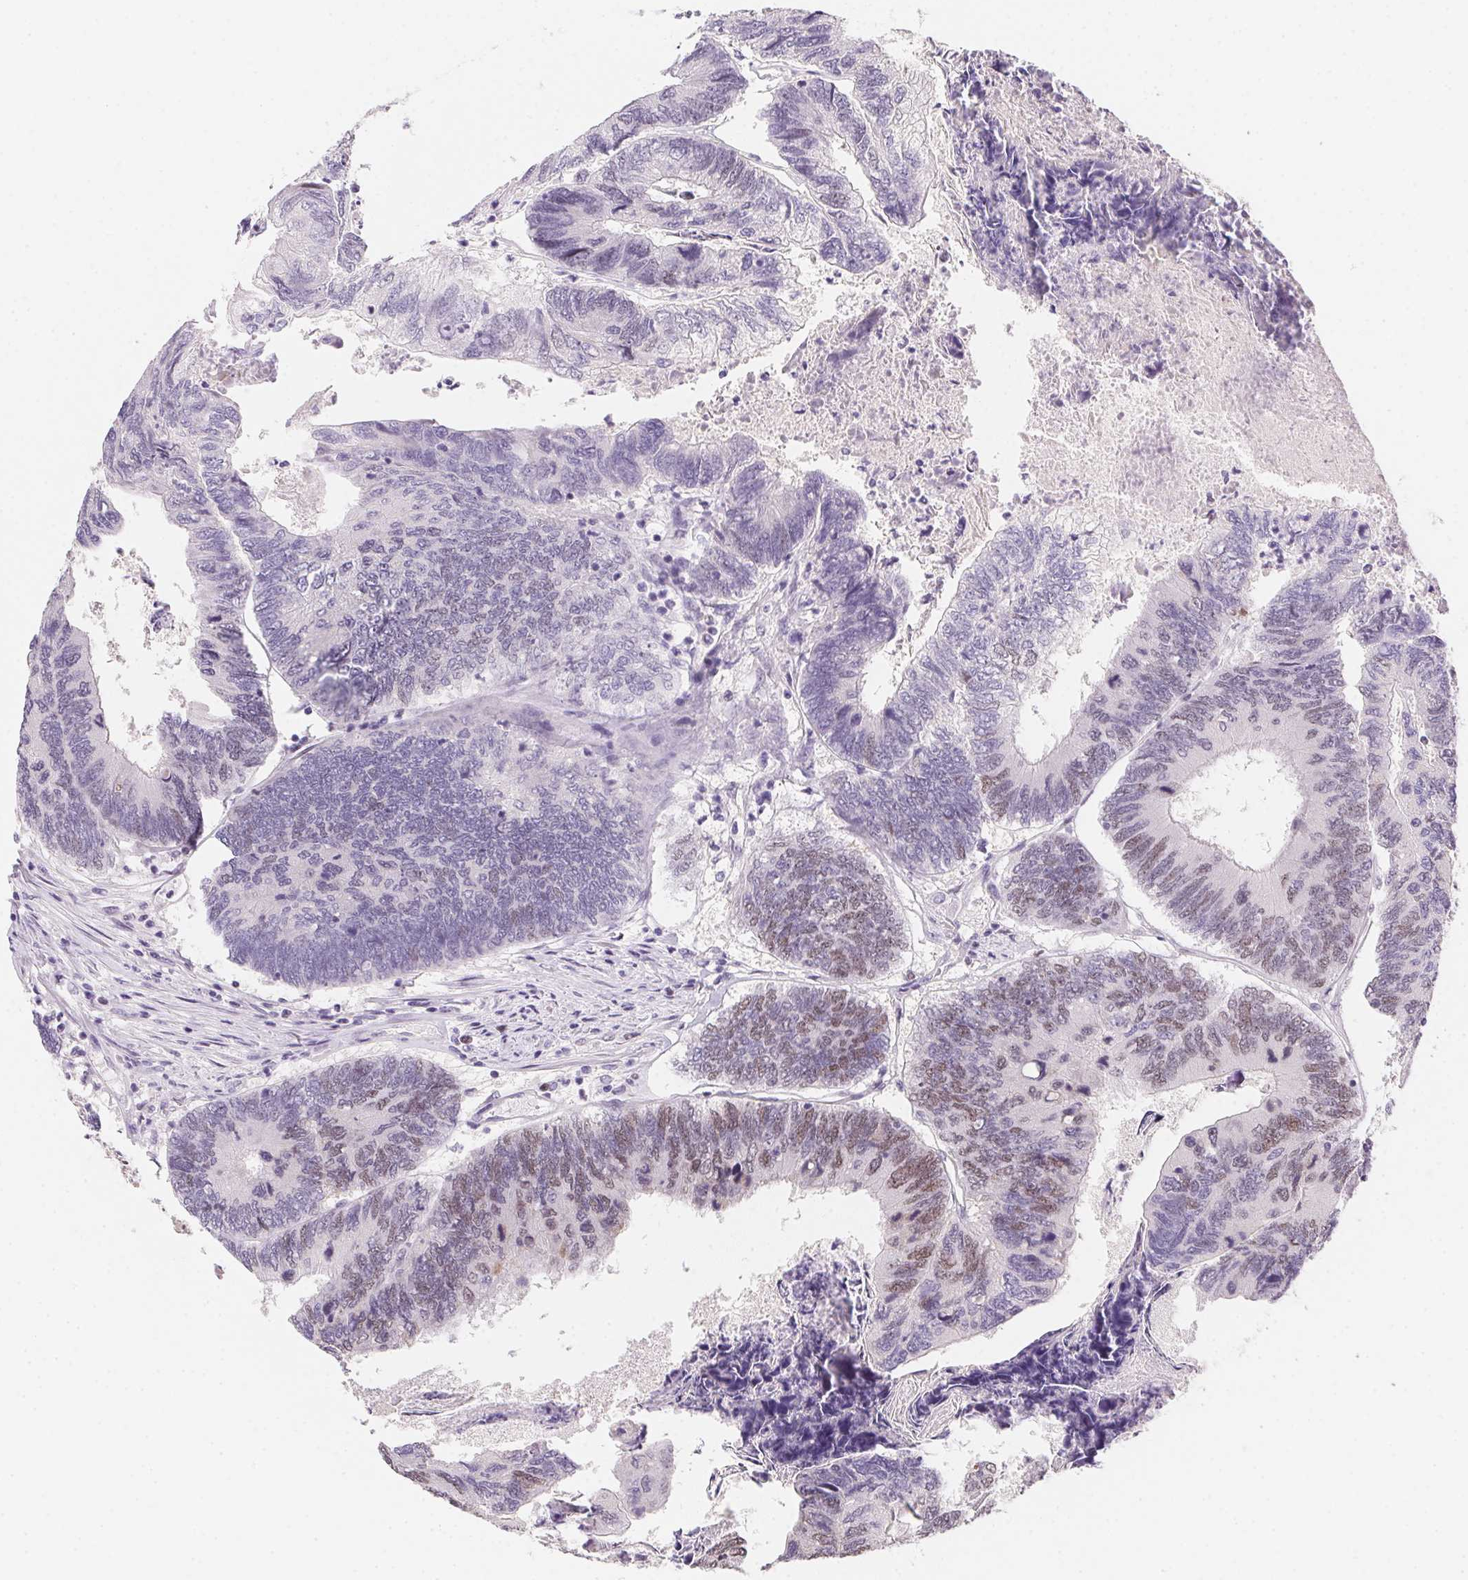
{"staining": {"intensity": "moderate", "quantity": "25%-75%", "location": "nuclear"}, "tissue": "colorectal cancer", "cell_type": "Tumor cells", "image_type": "cancer", "snomed": [{"axis": "morphology", "description": "Adenocarcinoma, NOS"}, {"axis": "topography", "description": "Colon"}], "caption": "Protein staining exhibits moderate nuclear staining in about 25%-75% of tumor cells in colorectal adenocarcinoma. (DAB (3,3'-diaminobenzidine) IHC with brightfield microscopy, high magnification).", "gene": "HELLS", "patient": {"sex": "female", "age": 67}}